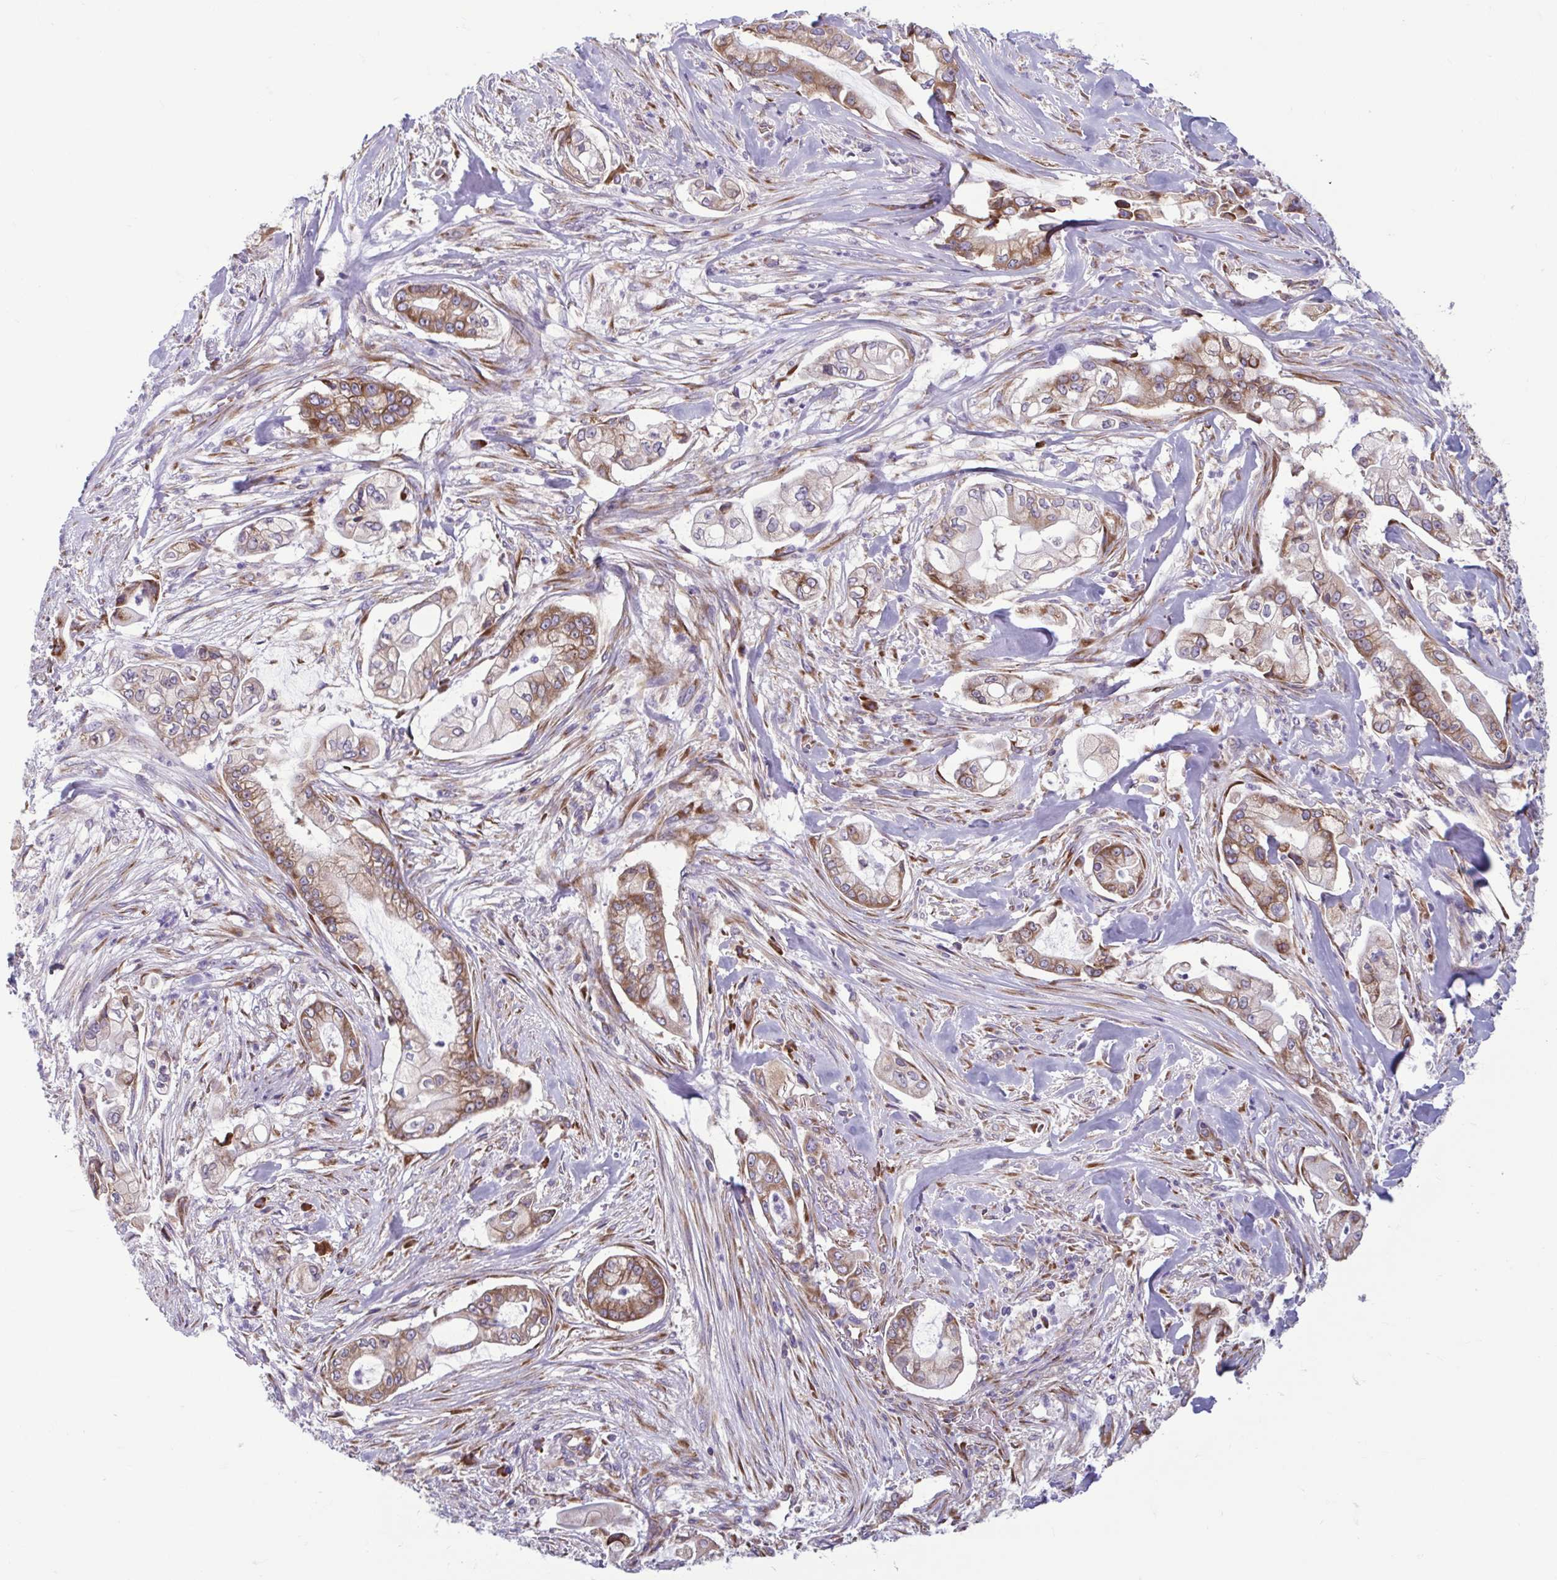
{"staining": {"intensity": "moderate", "quantity": ">75%", "location": "cytoplasmic/membranous"}, "tissue": "pancreatic cancer", "cell_type": "Tumor cells", "image_type": "cancer", "snomed": [{"axis": "morphology", "description": "Adenocarcinoma, NOS"}, {"axis": "topography", "description": "Pancreas"}], "caption": "An image of human pancreatic adenocarcinoma stained for a protein exhibits moderate cytoplasmic/membranous brown staining in tumor cells.", "gene": "RPS16", "patient": {"sex": "female", "age": 69}}